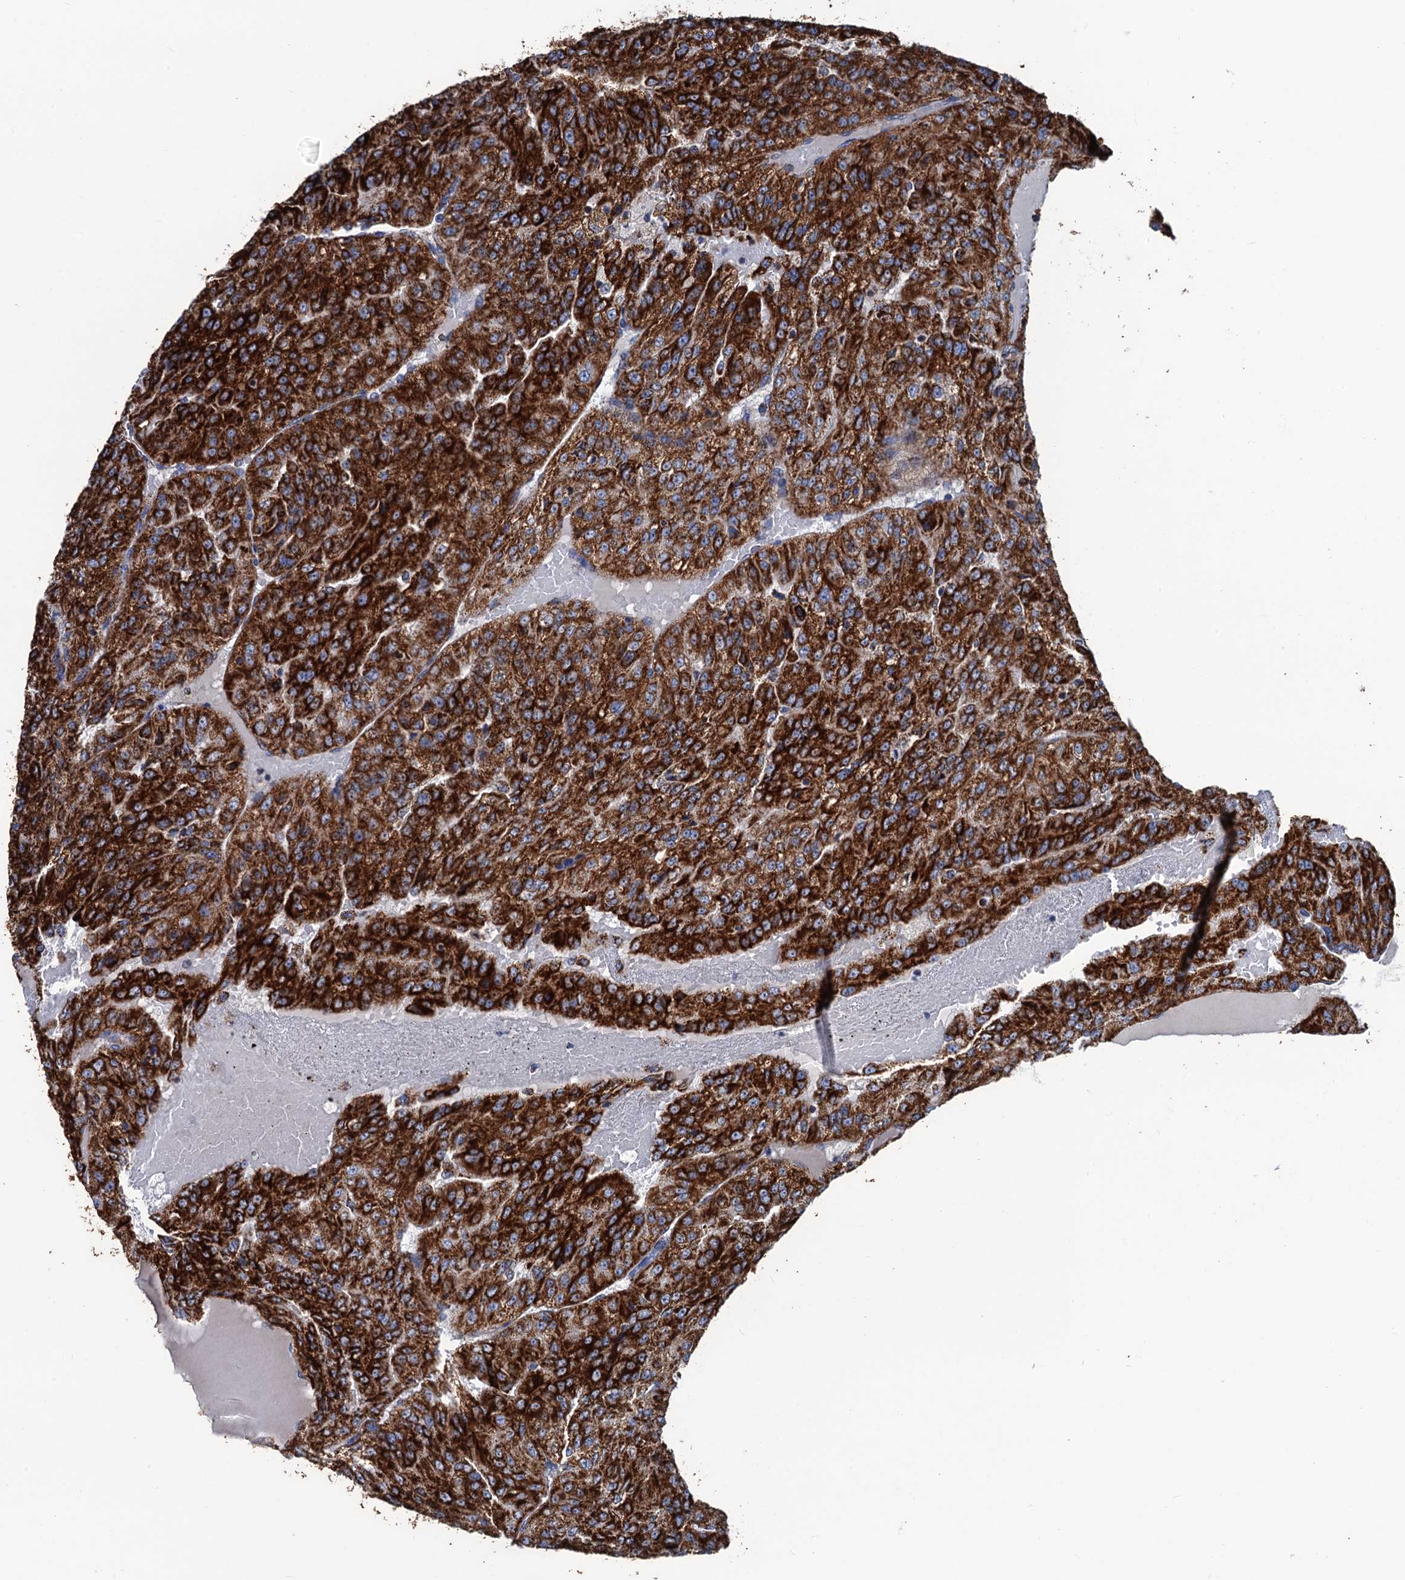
{"staining": {"intensity": "strong", "quantity": ">75%", "location": "cytoplasmic/membranous"}, "tissue": "renal cancer", "cell_type": "Tumor cells", "image_type": "cancer", "snomed": [{"axis": "morphology", "description": "Adenocarcinoma, NOS"}, {"axis": "topography", "description": "Kidney"}], "caption": "Tumor cells display high levels of strong cytoplasmic/membranous expression in about >75% of cells in human renal adenocarcinoma.", "gene": "IVD", "patient": {"sex": "female", "age": 63}}